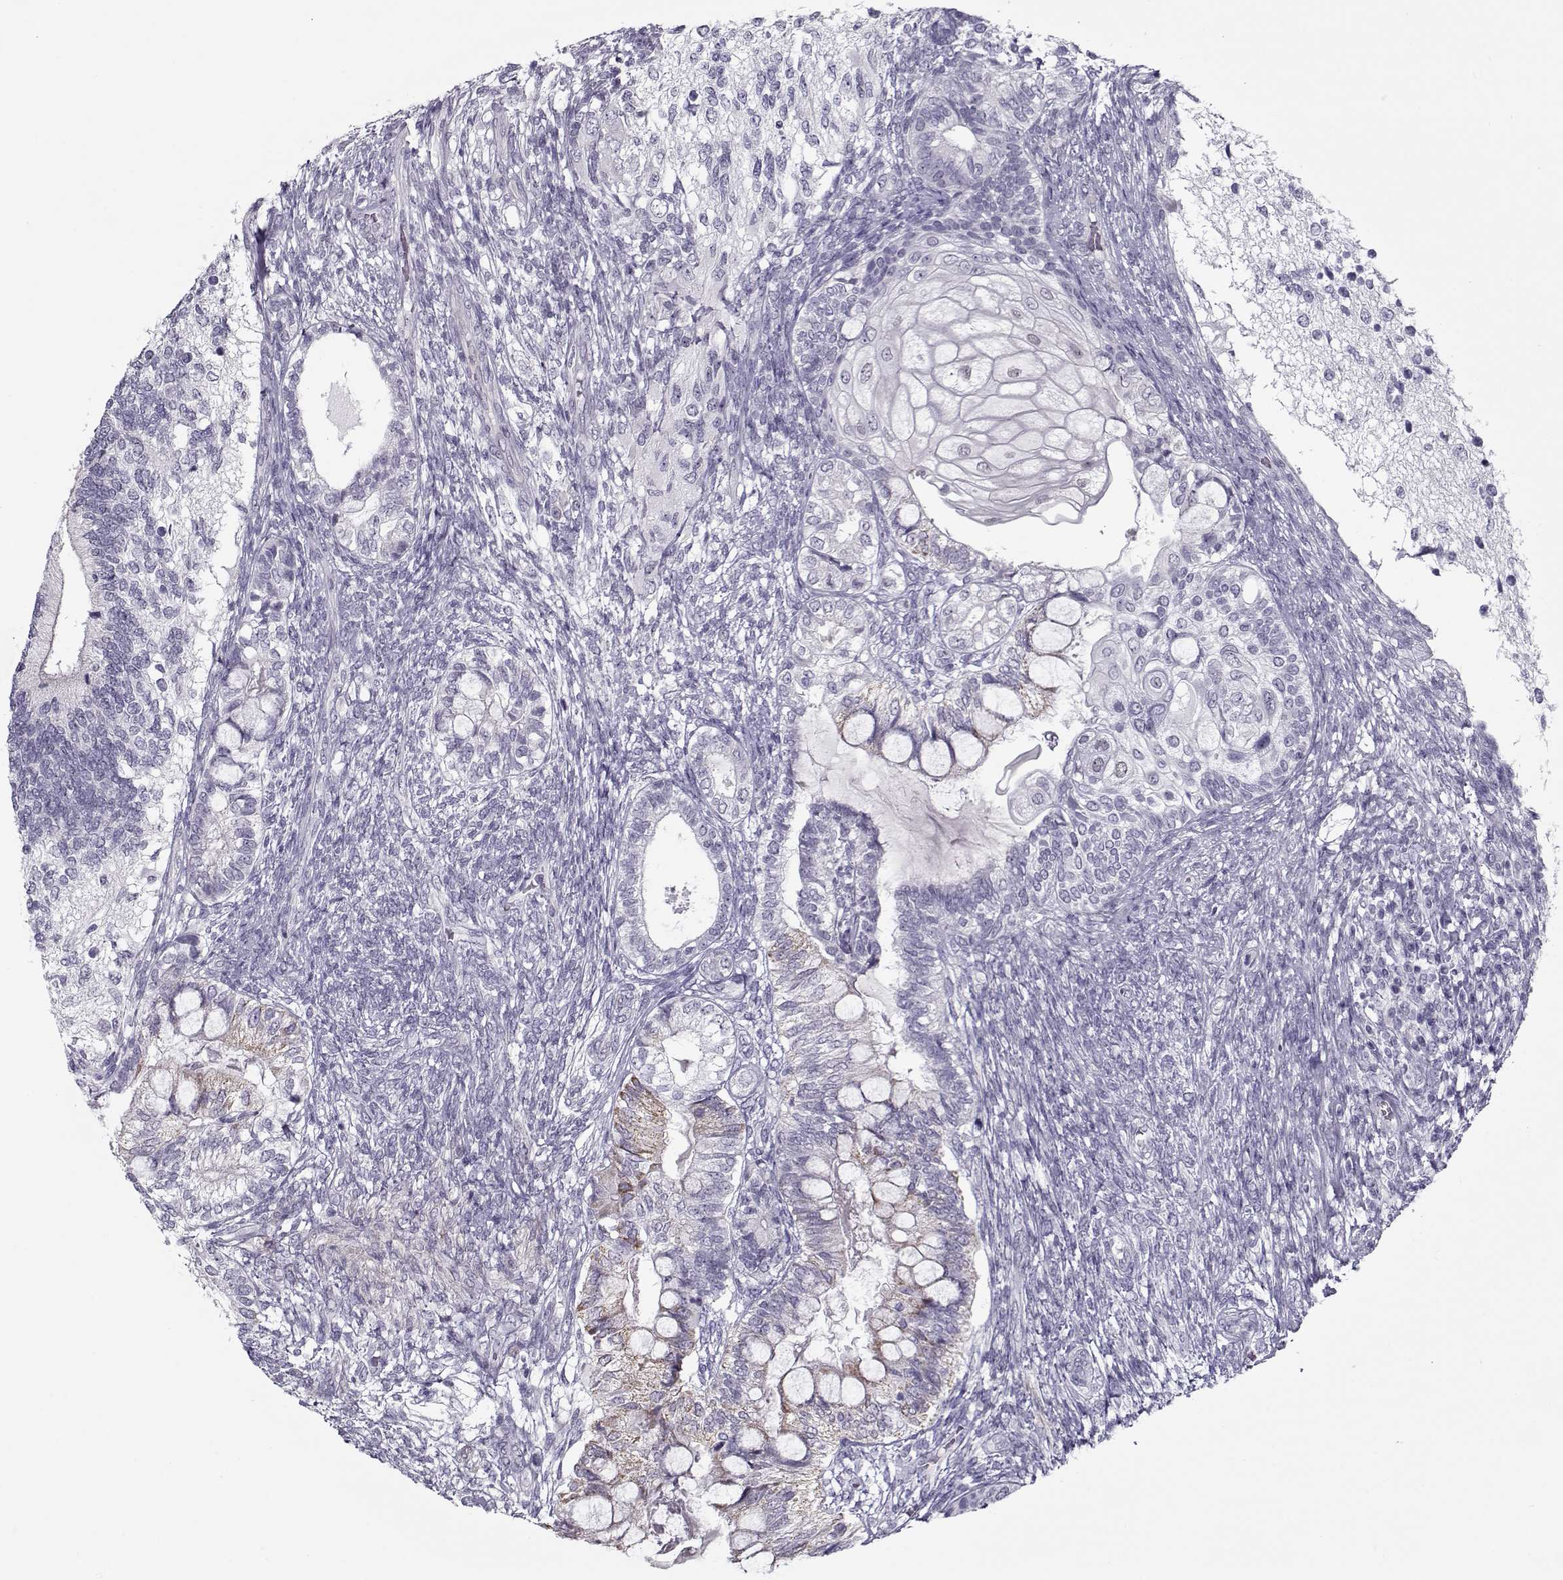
{"staining": {"intensity": "moderate", "quantity": "<25%", "location": "cytoplasmic/membranous"}, "tissue": "testis cancer", "cell_type": "Tumor cells", "image_type": "cancer", "snomed": [{"axis": "morphology", "description": "Seminoma, NOS"}, {"axis": "morphology", "description": "Carcinoma, Embryonal, NOS"}, {"axis": "topography", "description": "Testis"}], "caption": "An IHC histopathology image of neoplastic tissue is shown. Protein staining in brown labels moderate cytoplasmic/membranous positivity in testis cancer (embryonal carcinoma) within tumor cells.", "gene": "CIBAR1", "patient": {"sex": "male", "age": 41}}